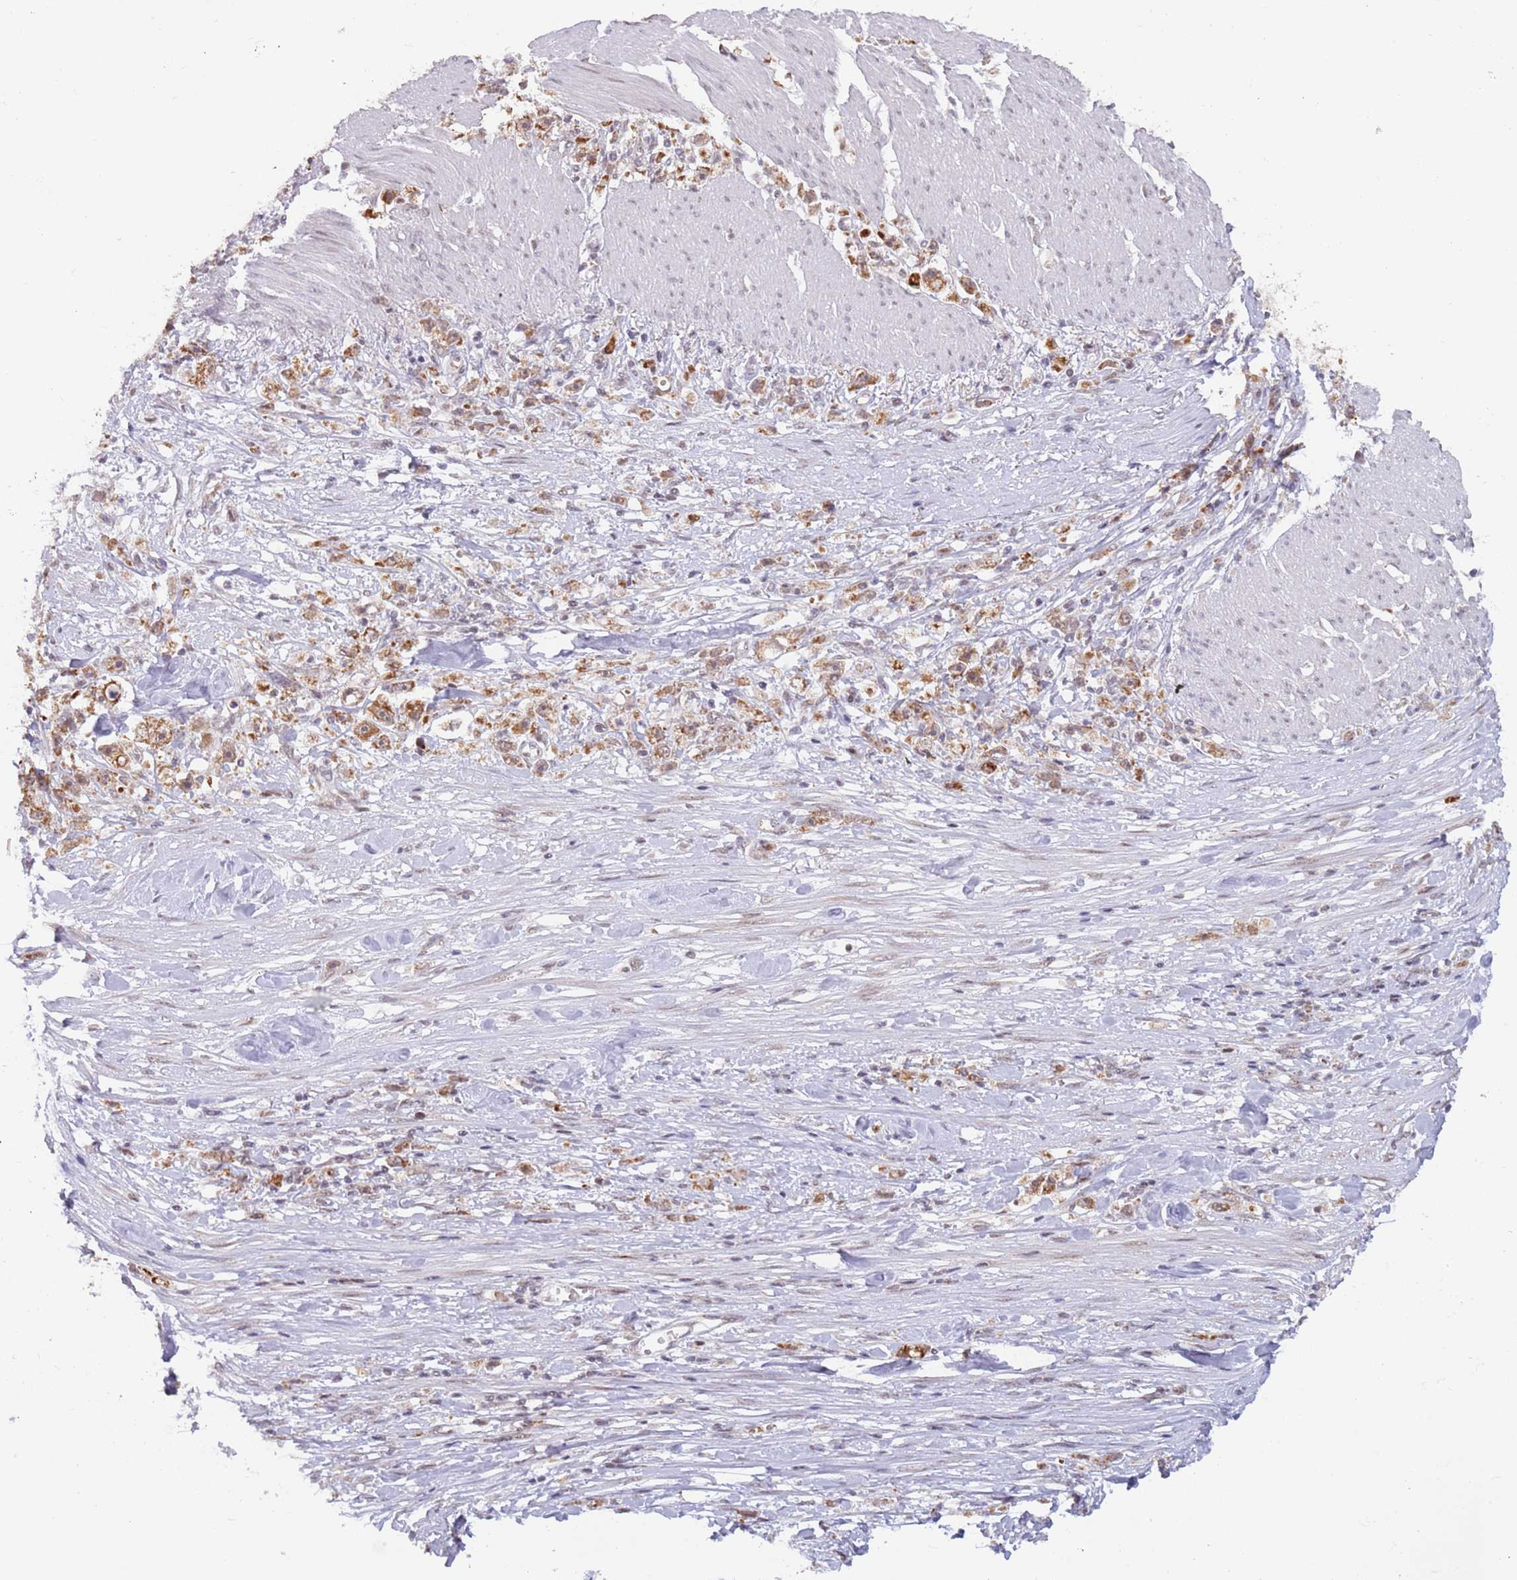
{"staining": {"intensity": "strong", "quantity": ">75%", "location": "cytoplasmic/membranous"}, "tissue": "stomach cancer", "cell_type": "Tumor cells", "image_type": "cancer", "snomed": [{"axis": "morphology", "description": "Adenocarcinoma, NOS"}, {"axis": "topography", "description": "Stomach"}], "caption": "This is an image of immunohistochemistry staining of stomach cancer (adenocarcinoma), which shows strong staining in the cytoplasmic/membranous of tumor cells.", "gene": "TIMM13", "patient": {"sex": "female", "age": 59}}